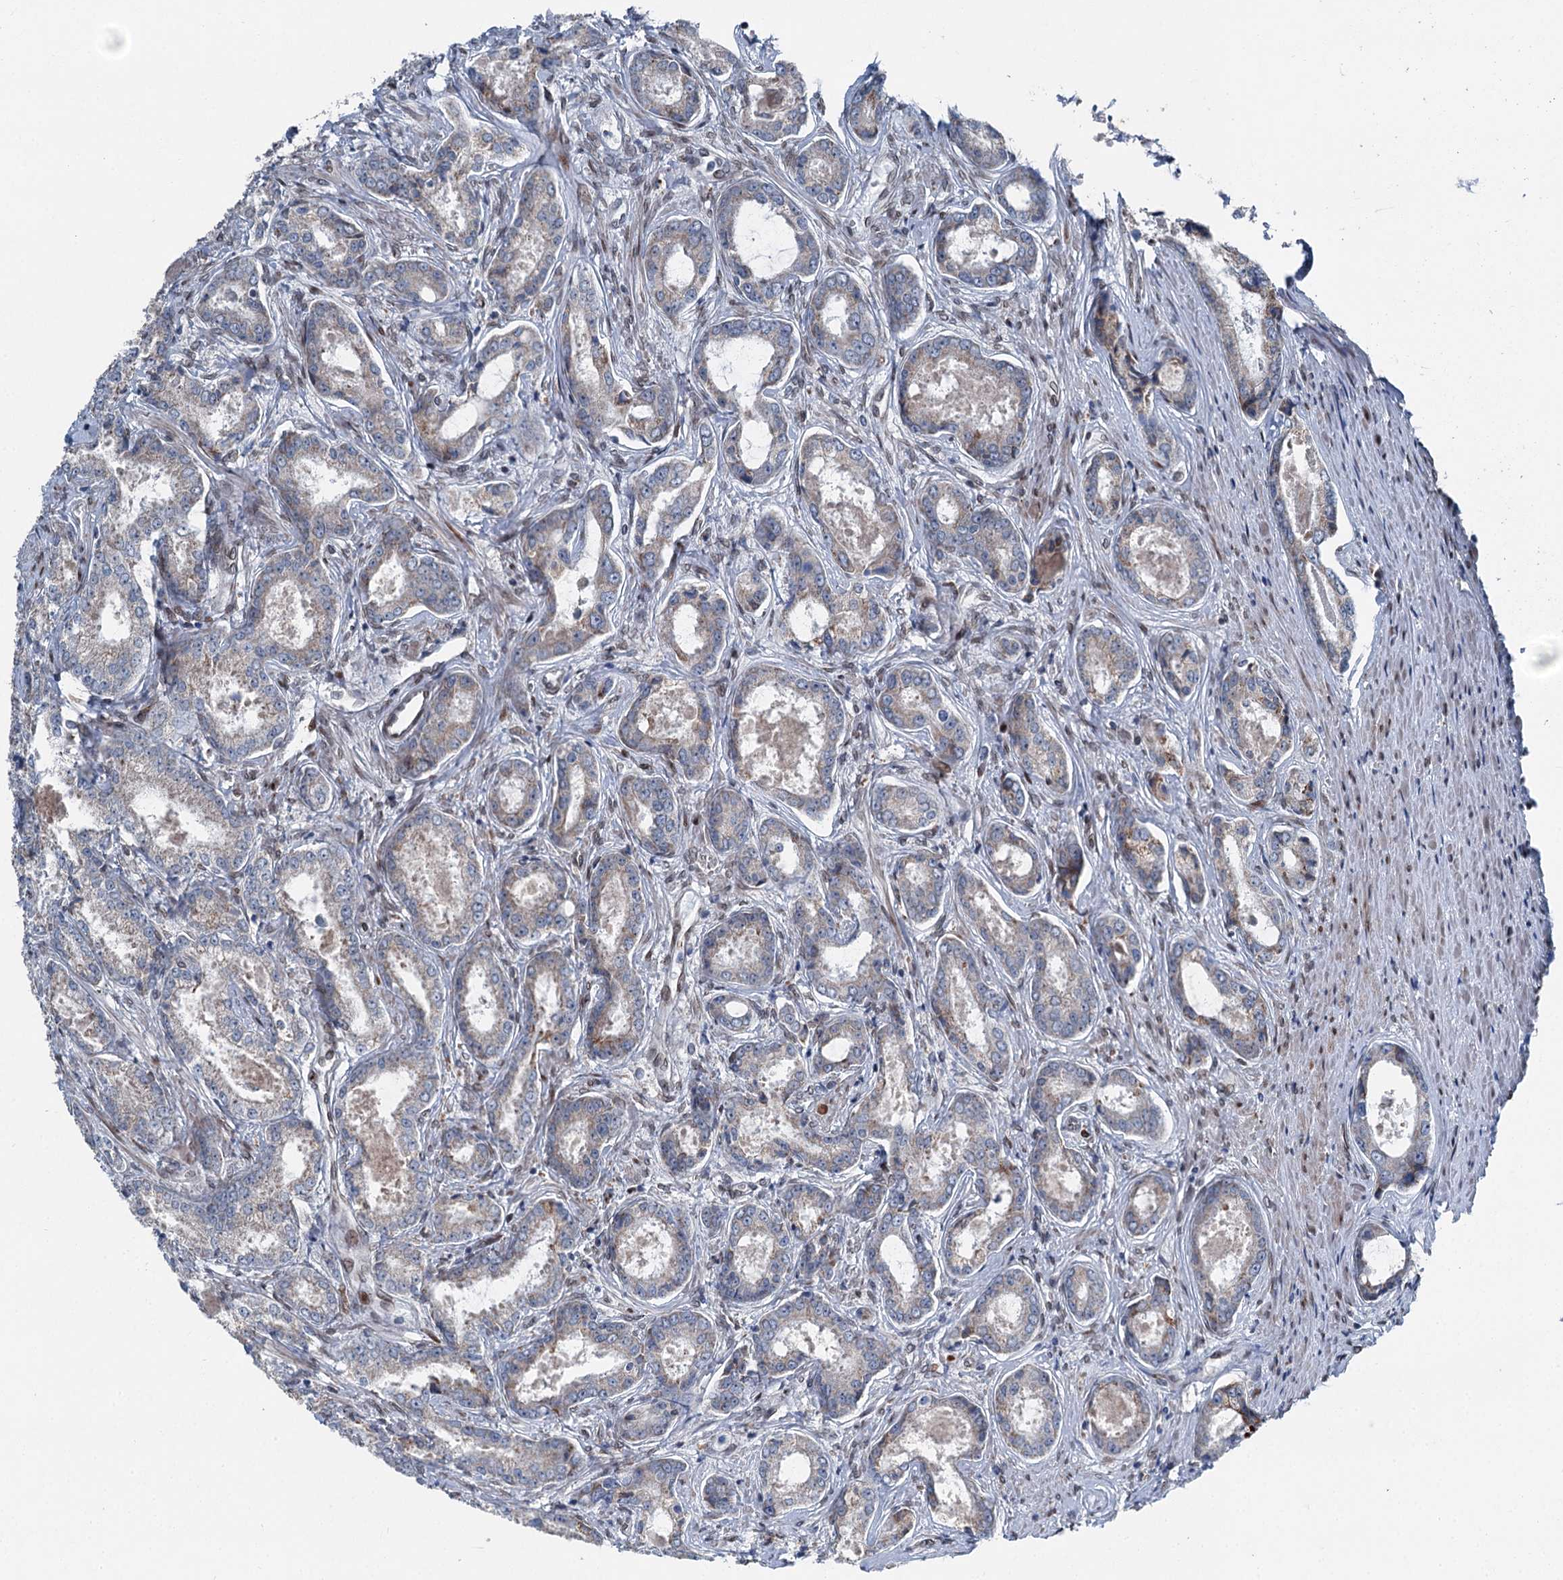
{"staining": {"intensity": "weak", "quantity": "<25%", "location": "cytoplasmic/membranous"}, "tissue": "prostate cancer", "cell_type": "Tumor cells", "image_type": "cancer", "snomed": [{"axis": "morphology", "description": "Adenocarcinoma, Low grade"}, {"axis": "topography", "description": "Prostate"}], "caption": "Immunohistochemistry of human prostate cancer reveals no staining in tumor cells. The staining is performed using DAB brown chromogen with nuclei counter-stained in using hematoxylin.", "gene": "MRPL14", "patient": {"sex": "male", "age": 68}}